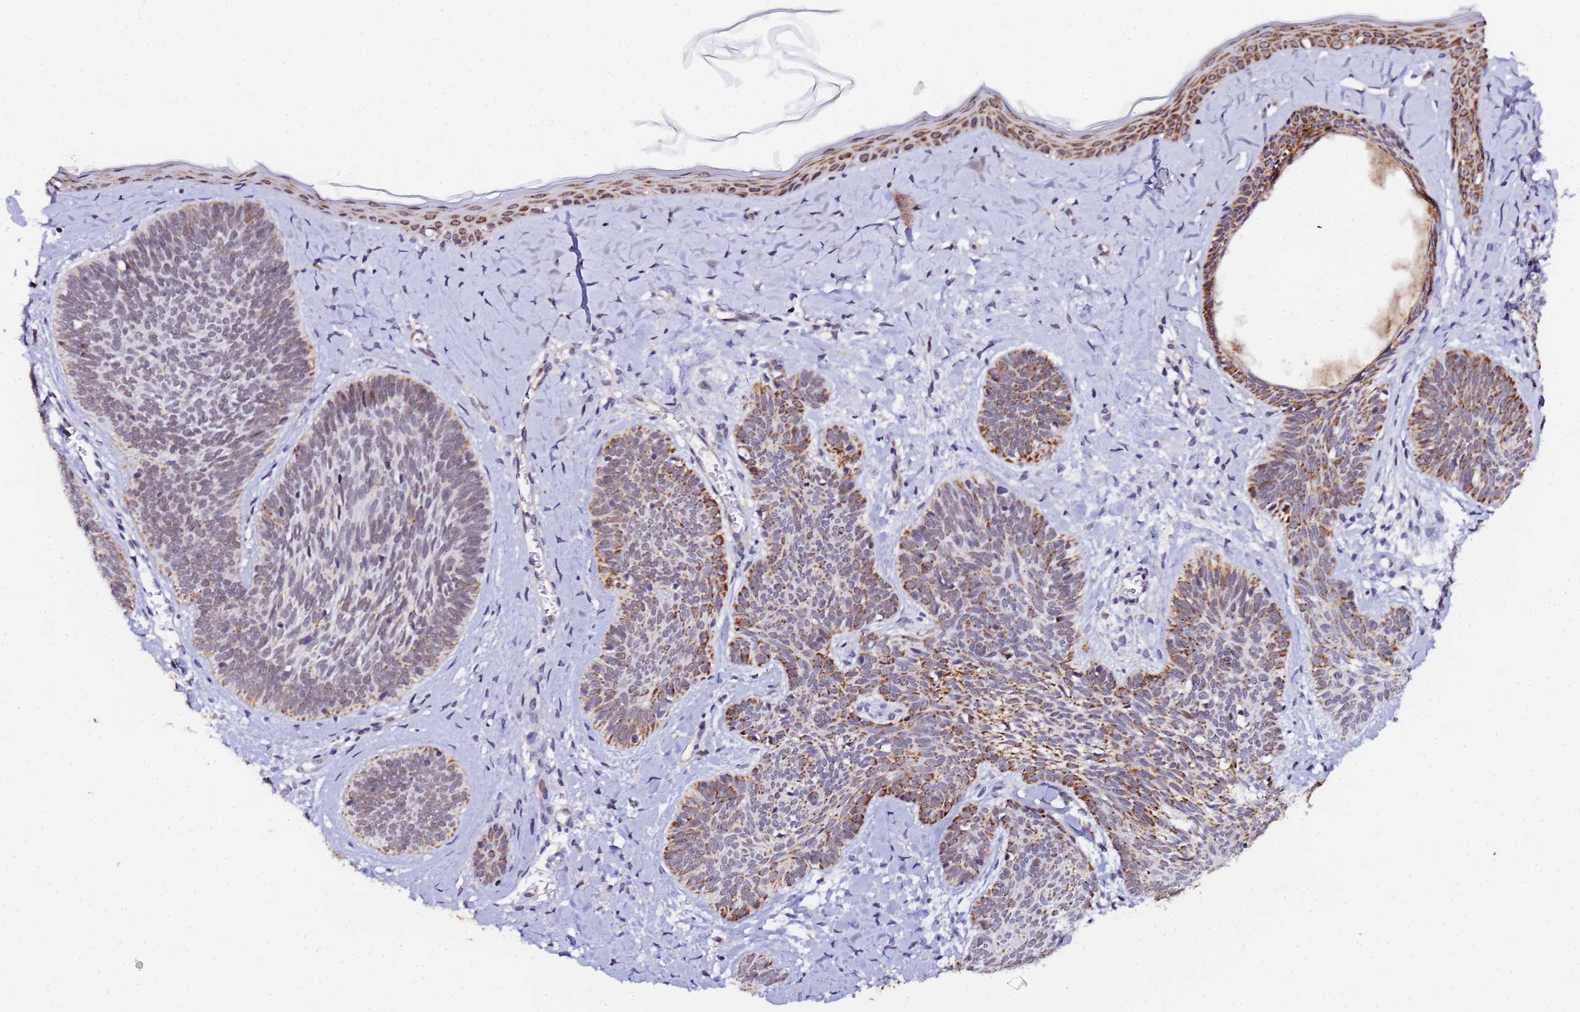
{"staining": {"intensity": "moderate", "quantity": "25%-75%", "location": "cytoplasmic/membranous"}, "tissue": "skin cancer", "cell_type": "Tumor cells", "image_type": "cancer", "snomed": [{"axis": "morphology", "description": "Basal cell carcinoma"}, {"axis": "topography", "description": "Skin"}], "caption": "Basal cell carcinoma (skin) tissue shows moderate cytoplasmic/membranous expression in approximately 25%-75% of tumor cells", "gene": "CKMT1A", "patient": {"sex": "female", "age": 81}}